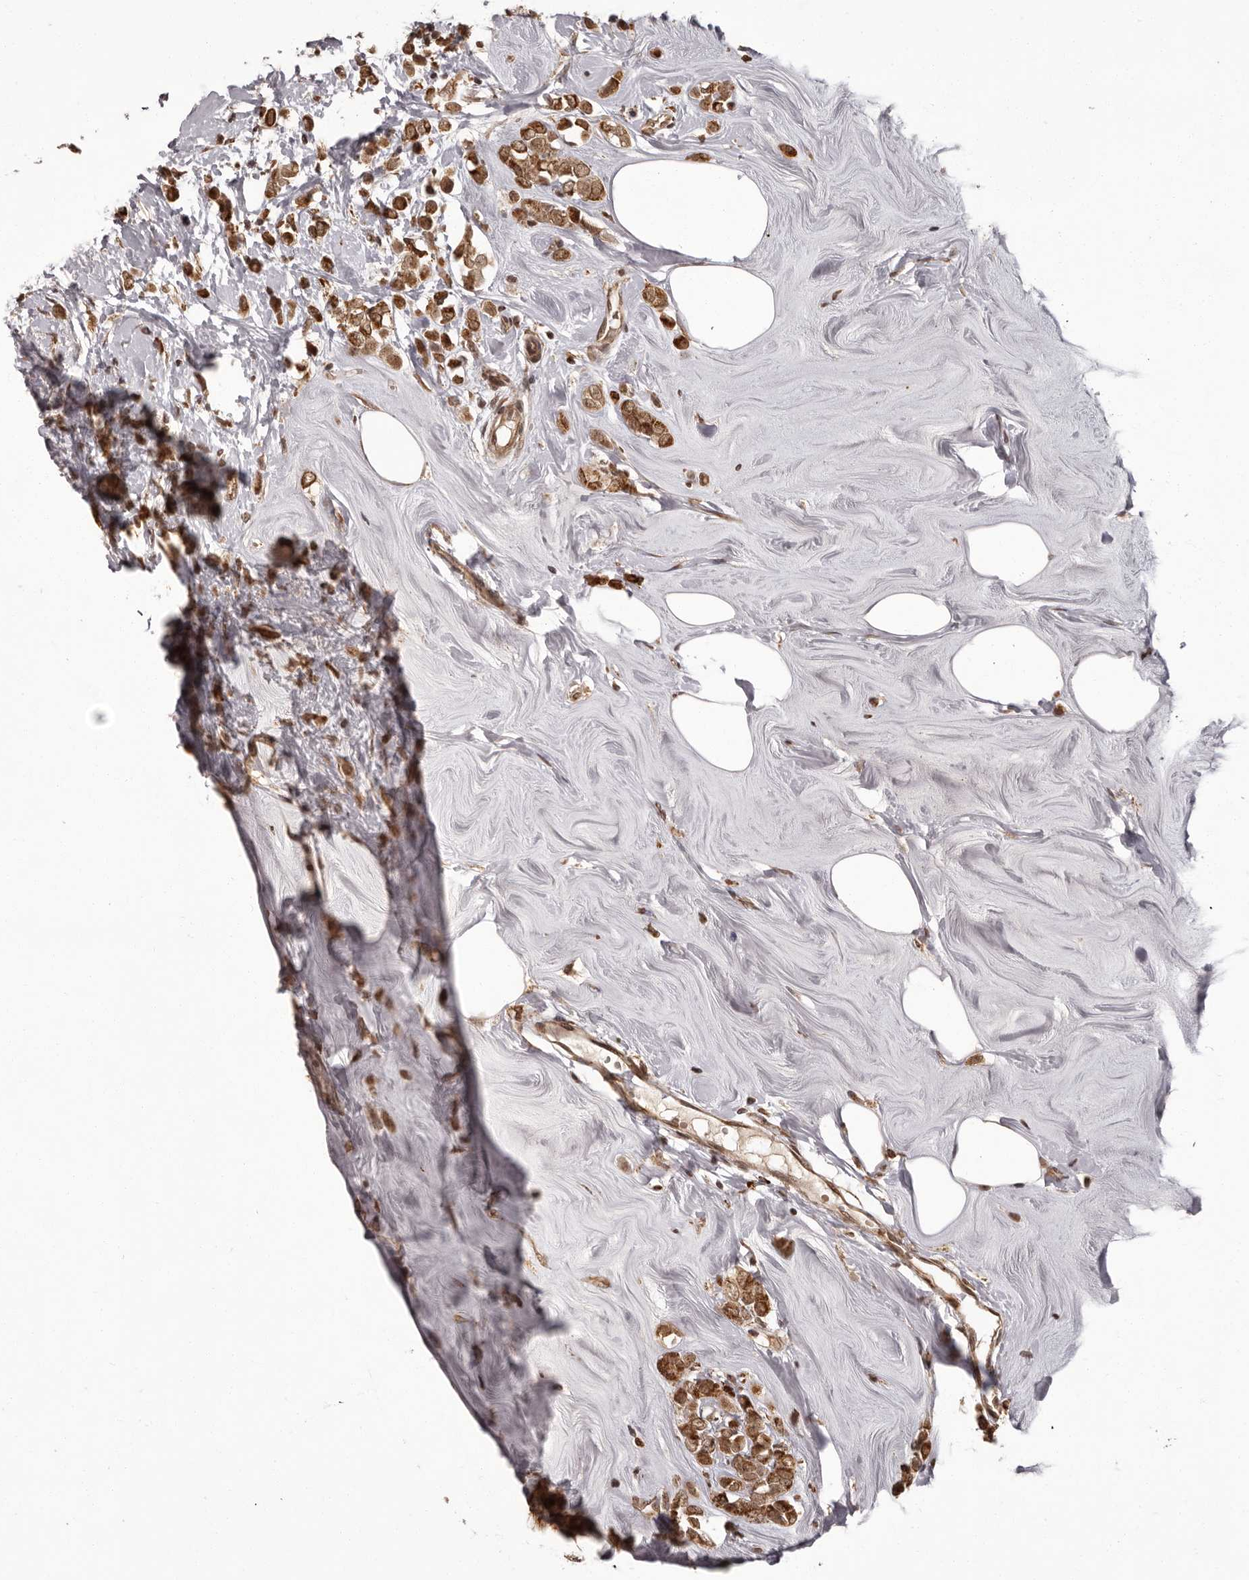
{"staining": {"intensity": "moderate", "quantity": ">75%", "location": "cytoplasmic/membranous,nuclear"}, "tissue": "breast cancer", "cell_type": "Tumor cells", "image_type": "cancer", "snomed": [{"axis": "morphology", "description": "Lobular carcinoma"}, {"axis": "topography", "description": "Breast"}], "caption": "Human lobular carcinoma (breast) stained with a protein marker displays moderate staining in tumor cells.", "gene": "IL32", "patient": {"sex": "female", "age": 47}}